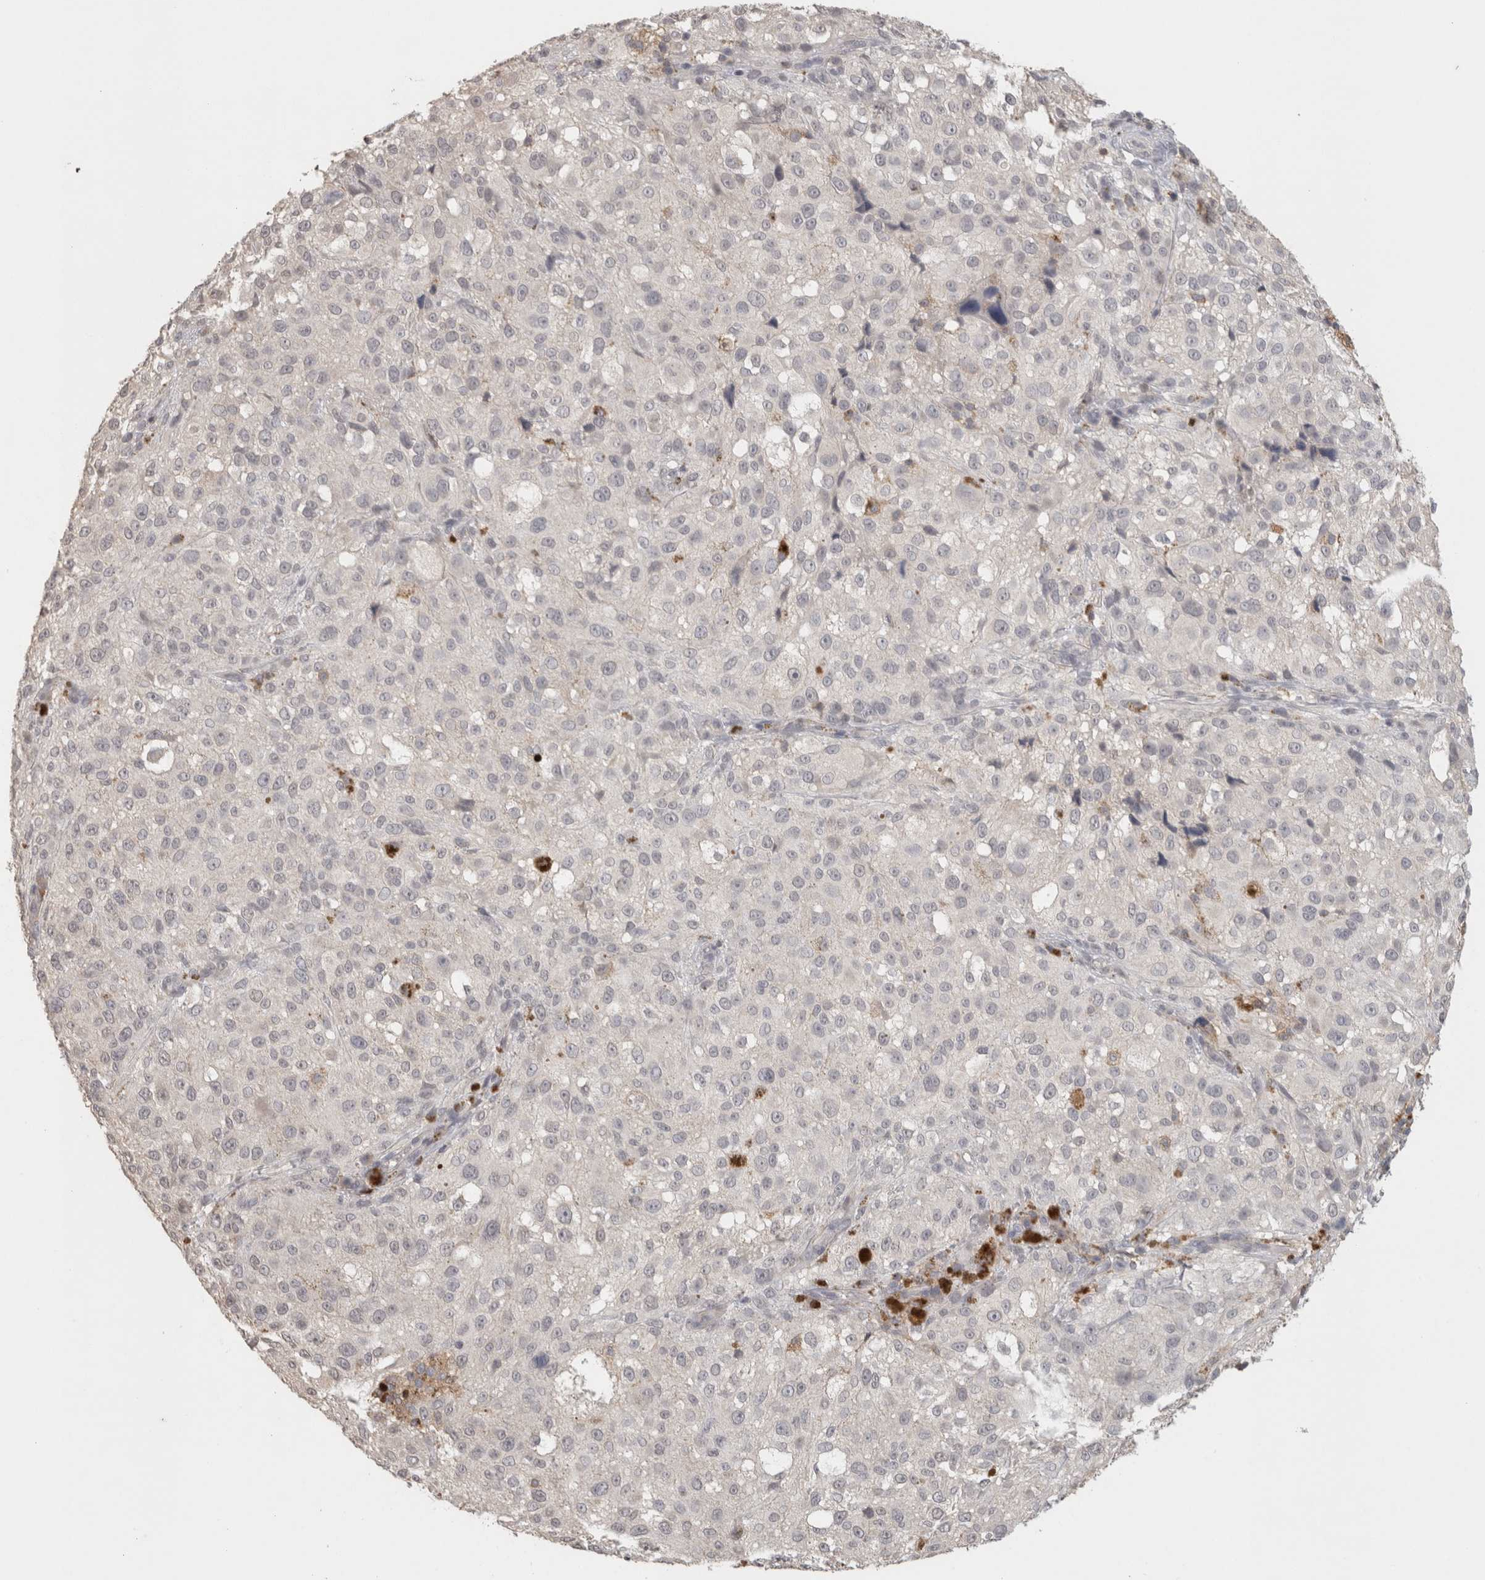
{"staining": {"intensity": "negative", "quantity": "none", "location": "none"}, "tissue": "melanoma", "cell_type": "Tumor cells", "image_type": "cancer", "snomed": [{"axis": "morphology", "description": "Necrosis, NOS"}, {"axis": "morphology", "description": "Malignant melanoma, NOS"}, {"axis": "topography", "description": "Skin"}], "caption": "High power microscopy image of an immunohistochemistry (IHC) image of melanoma, revealing no significant positivity in tumor cells.", "gene": "HAVCR2", "patient": {"sex": "female", "age": 87}}